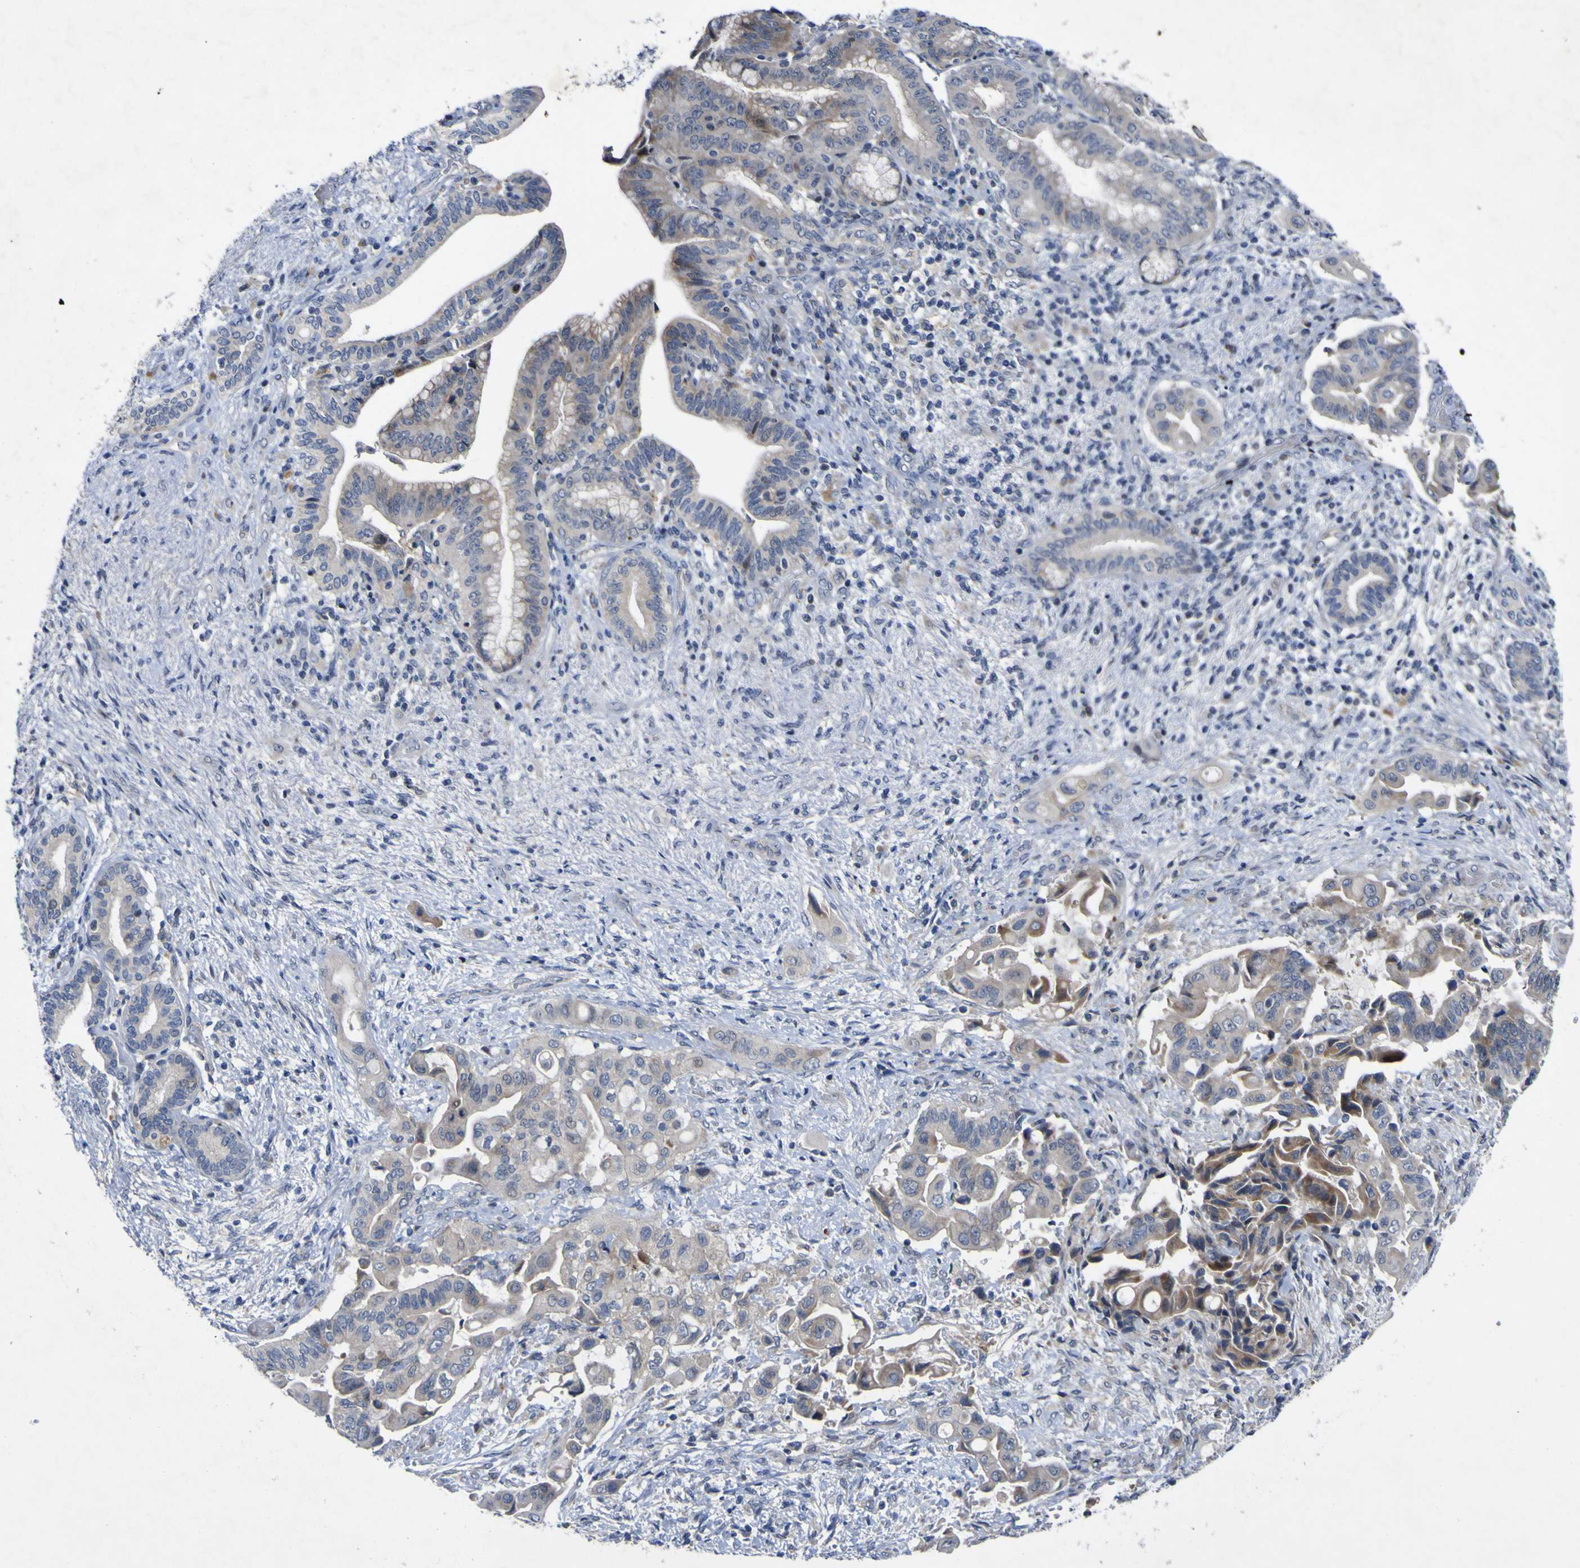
{"staining": {"intensity": "moderate", "quantity": "<25%", "location": "cytoplasmic/membranous"}, "tissue": "liver cancer", "cell_type": "Tumor cells", "image_type": "cancer", "snomed": [{"axis": "morphology", "description": "Cholangiocarcinoma"}, {"axis": "topography", "description": "Liver"}], "caption": "Cholangiocarcinoma (liver) stained with a protein marker demonstrates moderate staining in tumor cells.", "gene": "NAV1", "patient": {"sex": "female", "age": 61}}